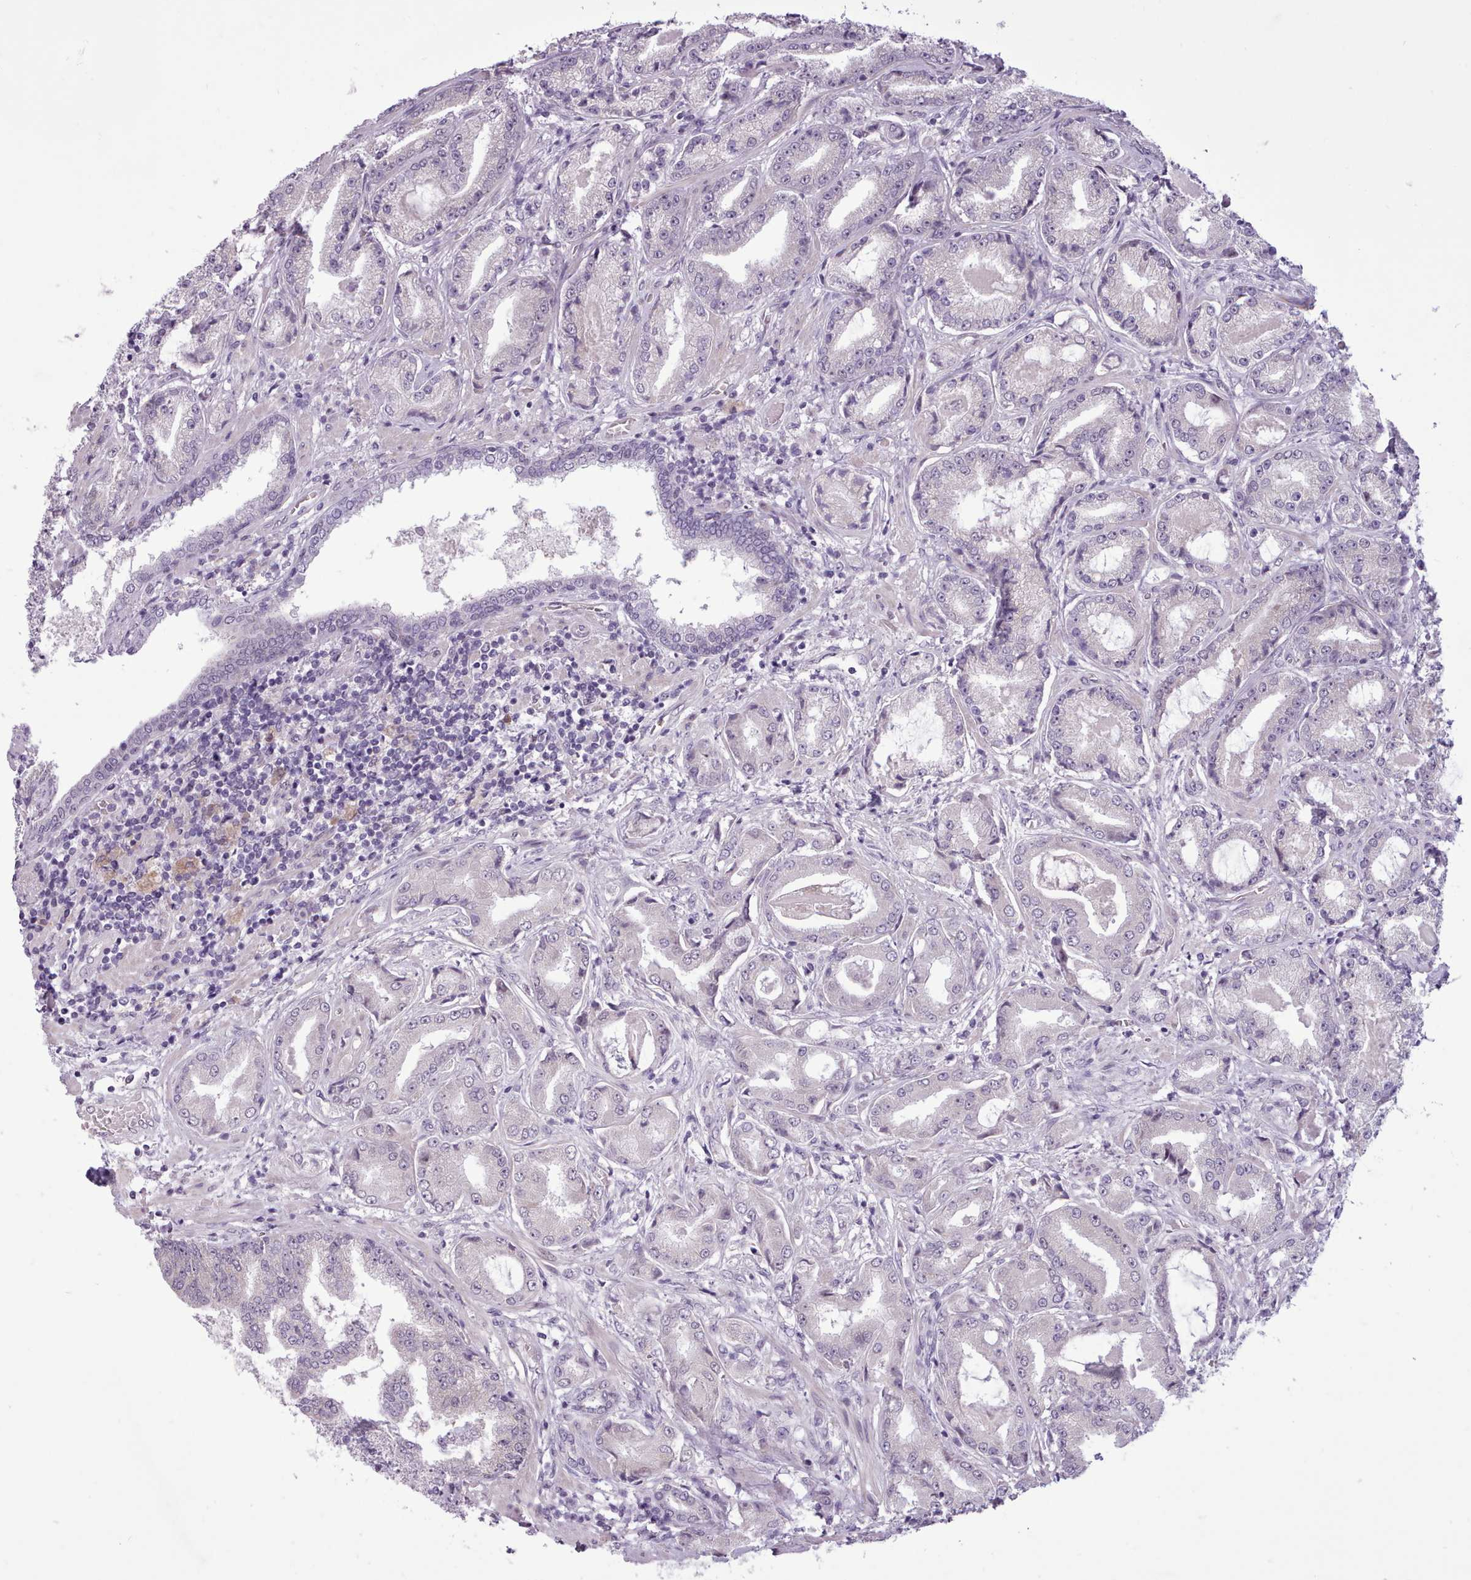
{"staining": {"intensity": "negative", "quantity": "none", "location": "none"}, "tissue": "prostate cancer", "cell_type": "Tumor cells", "image_type": "cancer", "snomed": [{"axis": "morphology", "description": "Adenocarcinoma, High grade"}, {"axis": "topography", "description": "Prostate"}], "caption": "The image exhibits no significant staining in tumor cells of prostate cancer.", "gene": "SLURP1", "patient": {"sex": "male", "age": 68}}